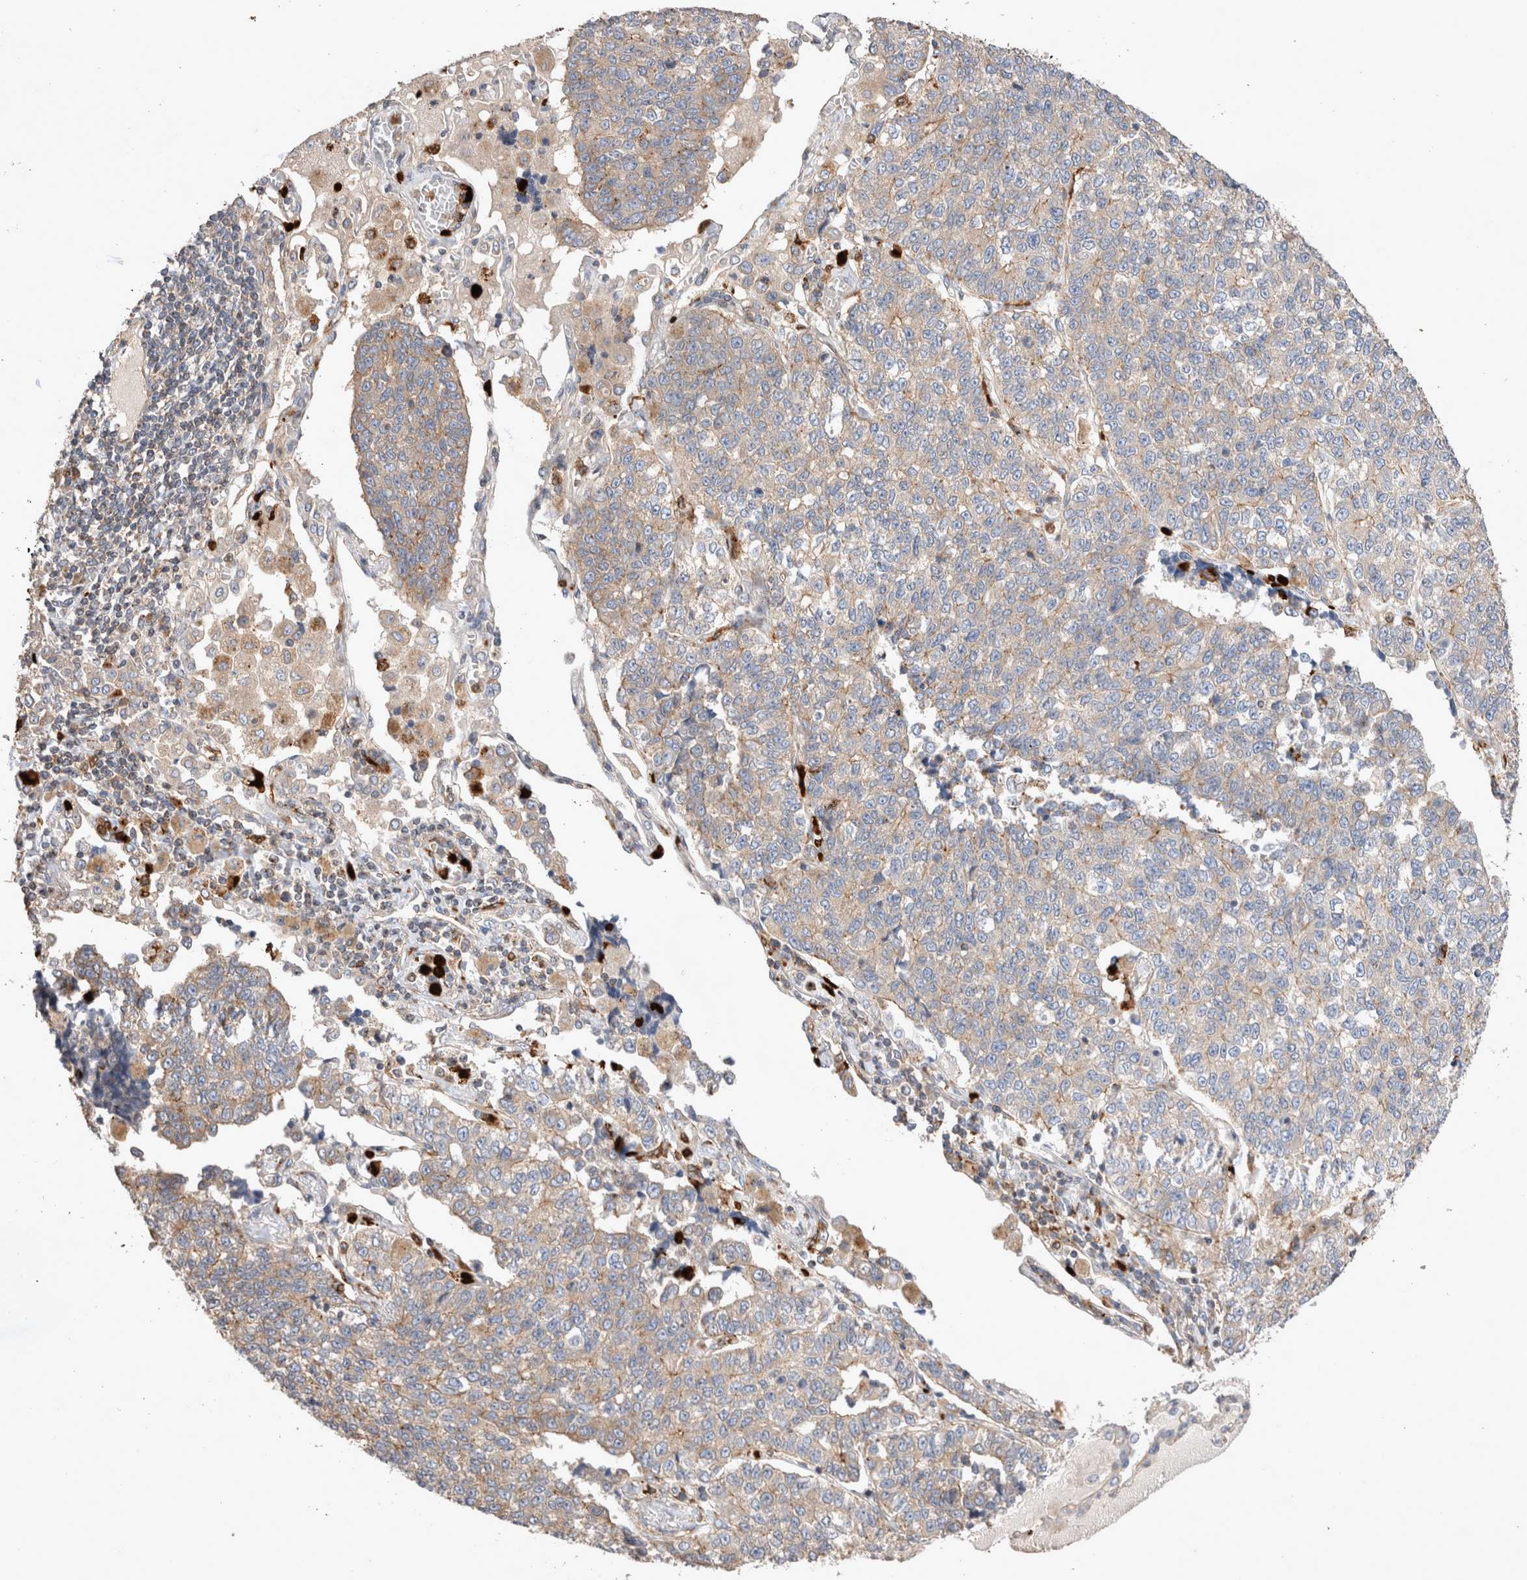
{"staining": {"intensity": "weak", "quantity": ">75%", "location": "cytoplasmic/membranous"}, "tissue": "lung cancer", "cell_type": "Tumor cells", "image_type": "cancer", "snomed": [{"axis": "morphology", "description": "Adenocarcinoma, NOS"}, {"axis": "topography", "description": "Lung"}], "caption": "Human adenocarcinoma (lung) stained for a protein (brown) reveals weak cytoplasmic/membranous positive positivity in about >75% of tumor cells.", "gene": "NXT2", "patient": {"sex": "male", "age": 49}}